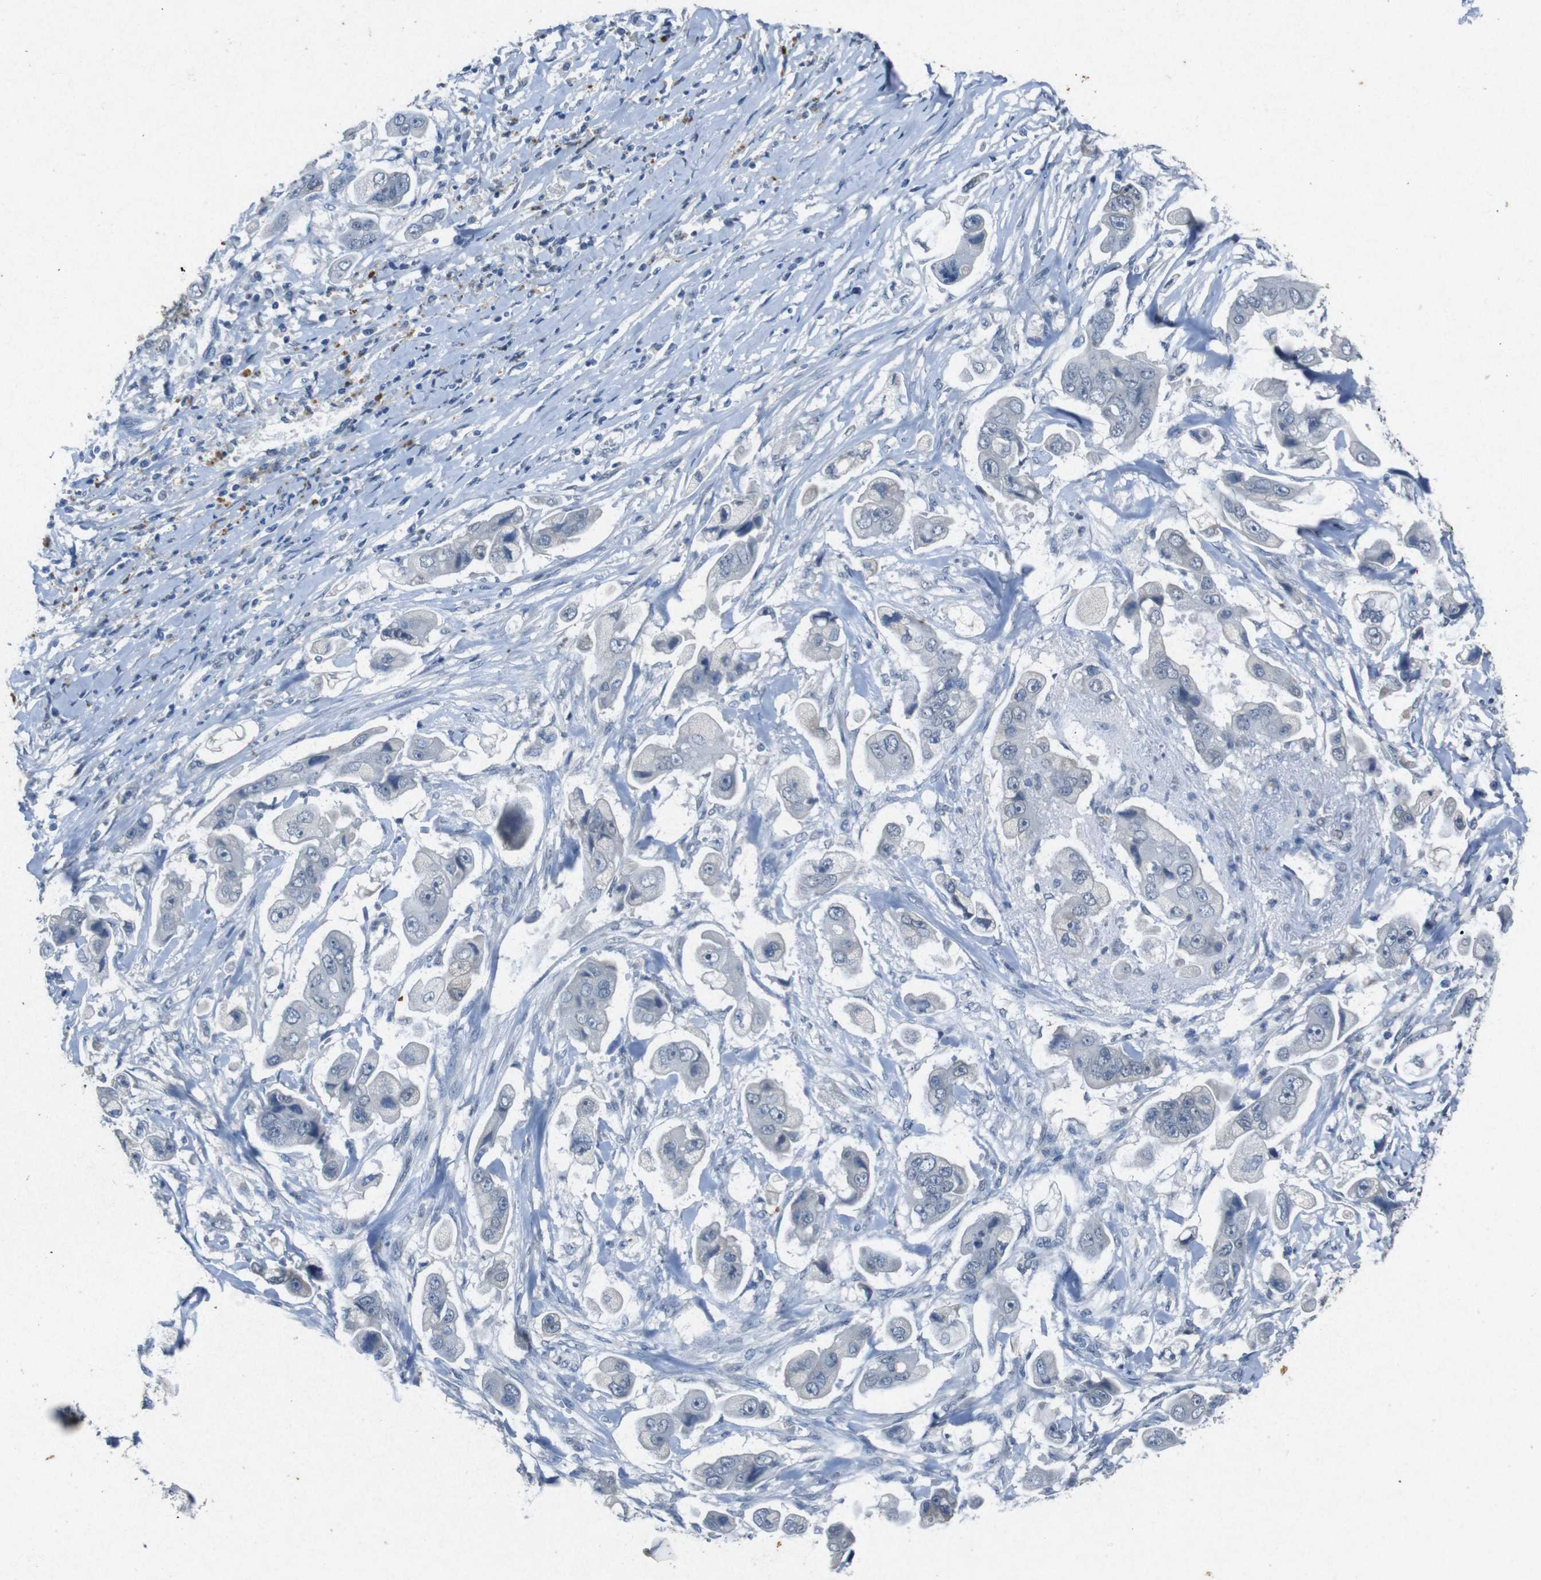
{"staining": {"intensity": "negative", "quantity": "none", "location": "none"}, "tissue": "stomach cancer", "cell_type": "Tumor cells", "image_type": "cancer", "snomed": [{"axis": "morphology", "description": "Adenocarcinoma, NOS"}, {"axis": "topography", "description": "Stomach"}], "caption": "Histopathology image shows no protein staining in tumor cells of stomach cancer tissue.", "gene": "STBD1", "patient": {"sex": "male", "age": 62}}